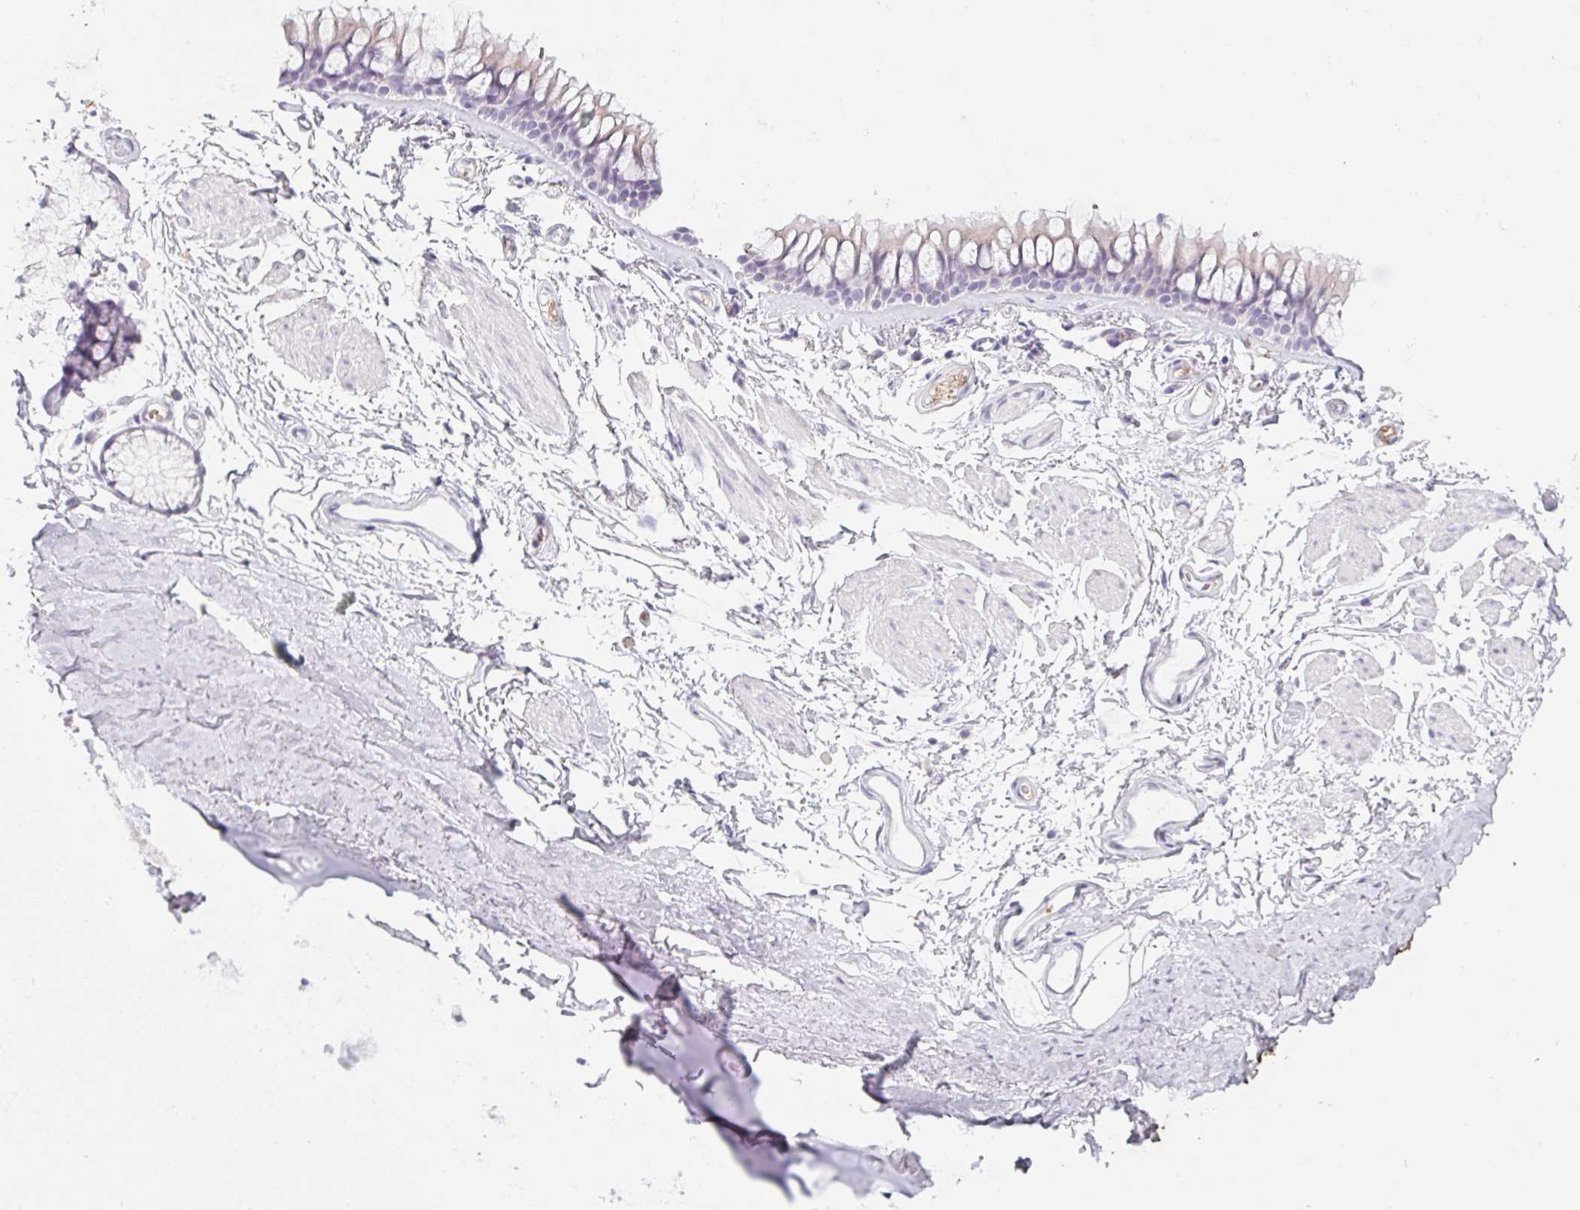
{"staining": {"intensity": "negative", "quantity": "none", "location": "none"}, "tissue": "adipose tissue", "cell_type": "Adipocytes", "image_type": "normal", "snomed": [{"axis": "morphology", "description": "Normal tissue, NOS"}, {"axis": "topography", "description": "Cartilage tissue"}, {"axis": "topography", "description": "Bronchus"}], "caption": "There is no significant staining in adipocytes of adipose tissue. (Brightfield microscopy of DAB immunohistochemistry (IHC) at high magnification).", "gene": "DCD", "patient": {"sex": "female", "age": 79}}